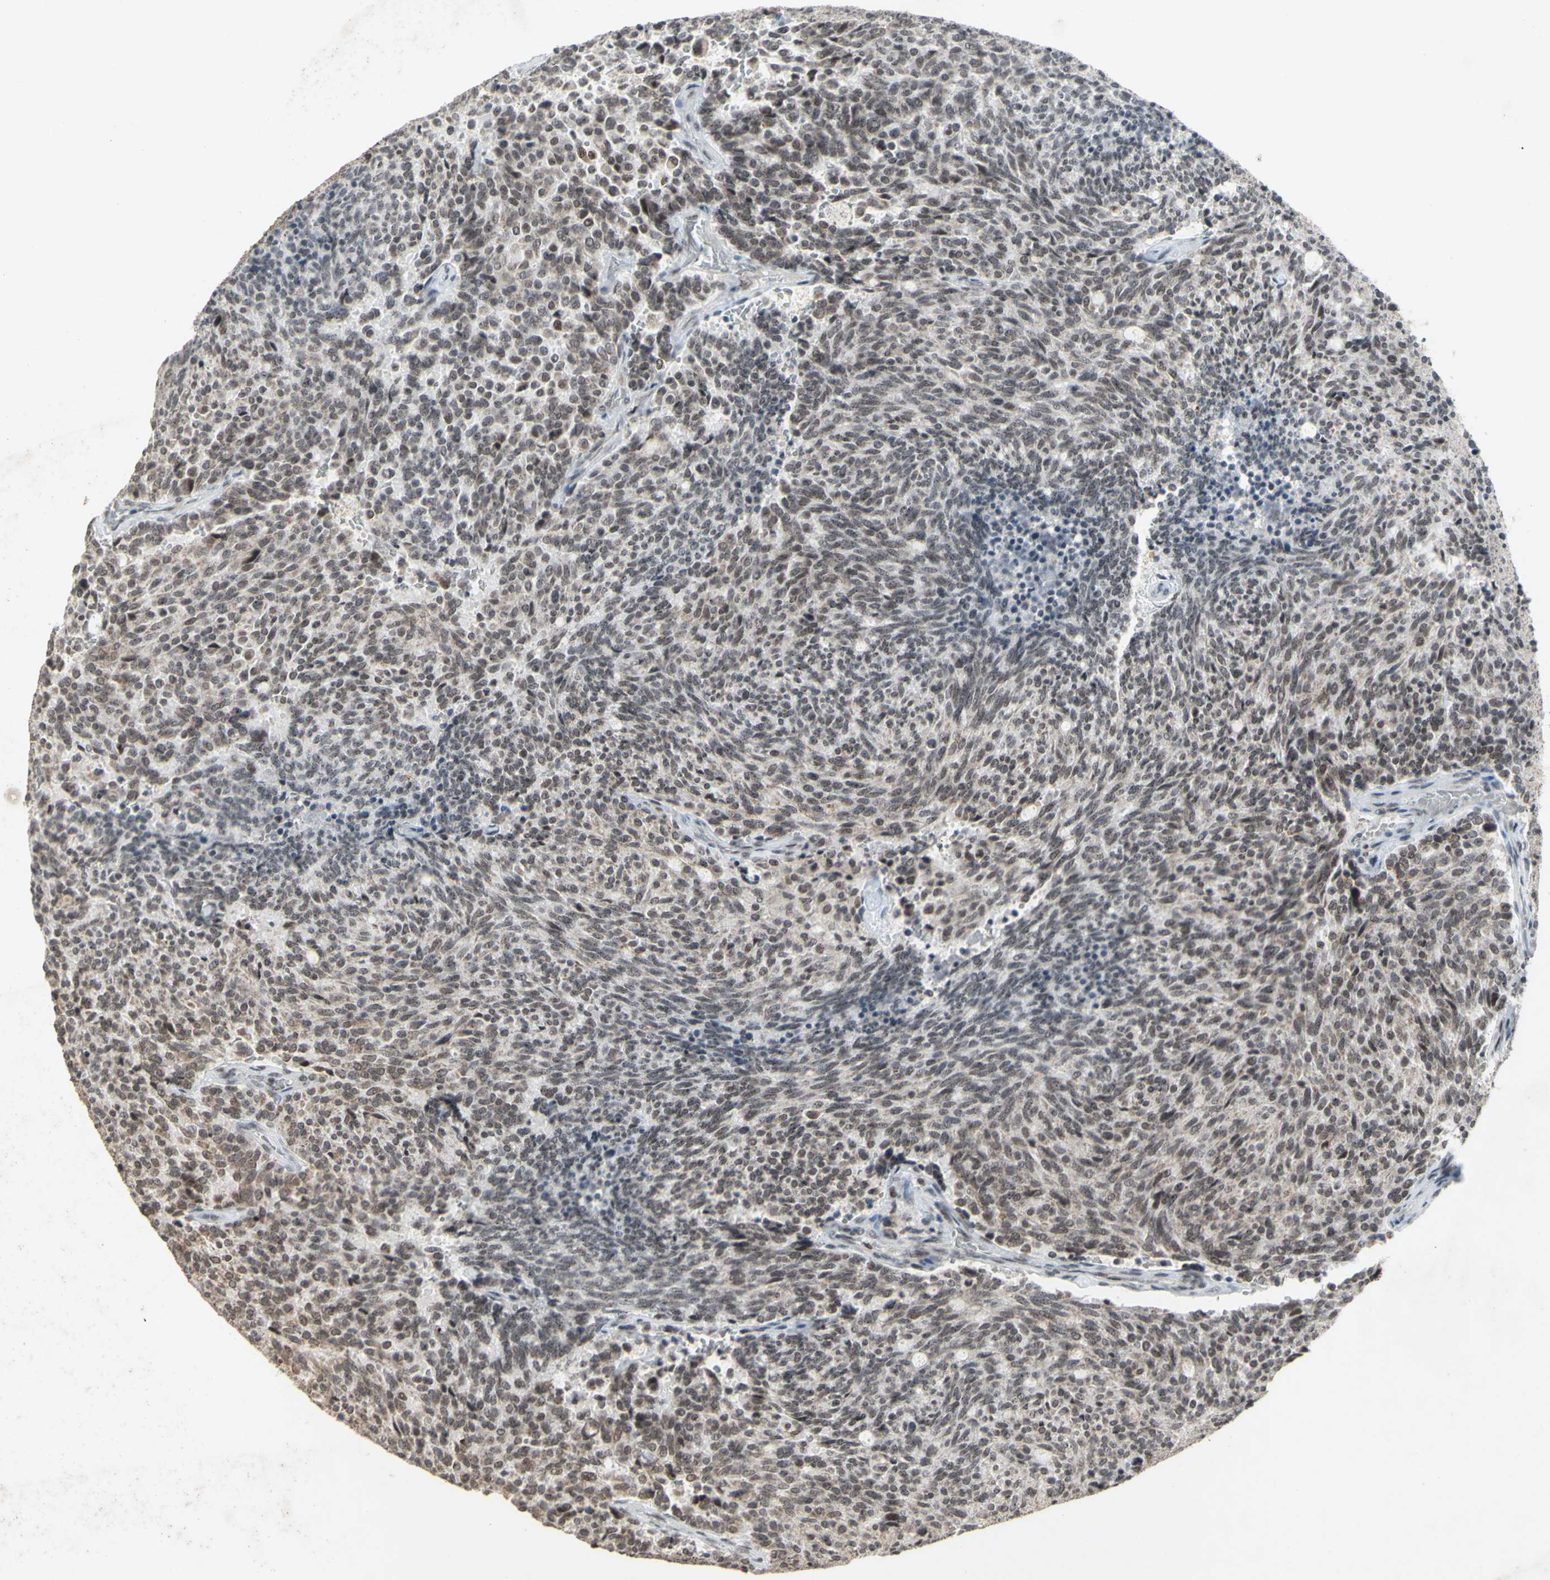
{"staining": {"intensity": "weak", "quantity": "25%-75%", "location": "cytoplasmic/membranous,nuclear"}, "tissue": "carcinoid", "cell_type": "Tumor cells", "image_type": "cancer", "snomed": [{"axis": "morphology", "description": "Carcinoid, malignant, NOS"}, {"axis": "topography", "description": "Pancreas"}], "caption": "Protein staining shows weak cytoplasmic/membranous and nuclear expression in about 25%-75% of tumor cells in carcinoid.", "gene": "CENPB", "patient": {"sex": "female", "age": 54}}